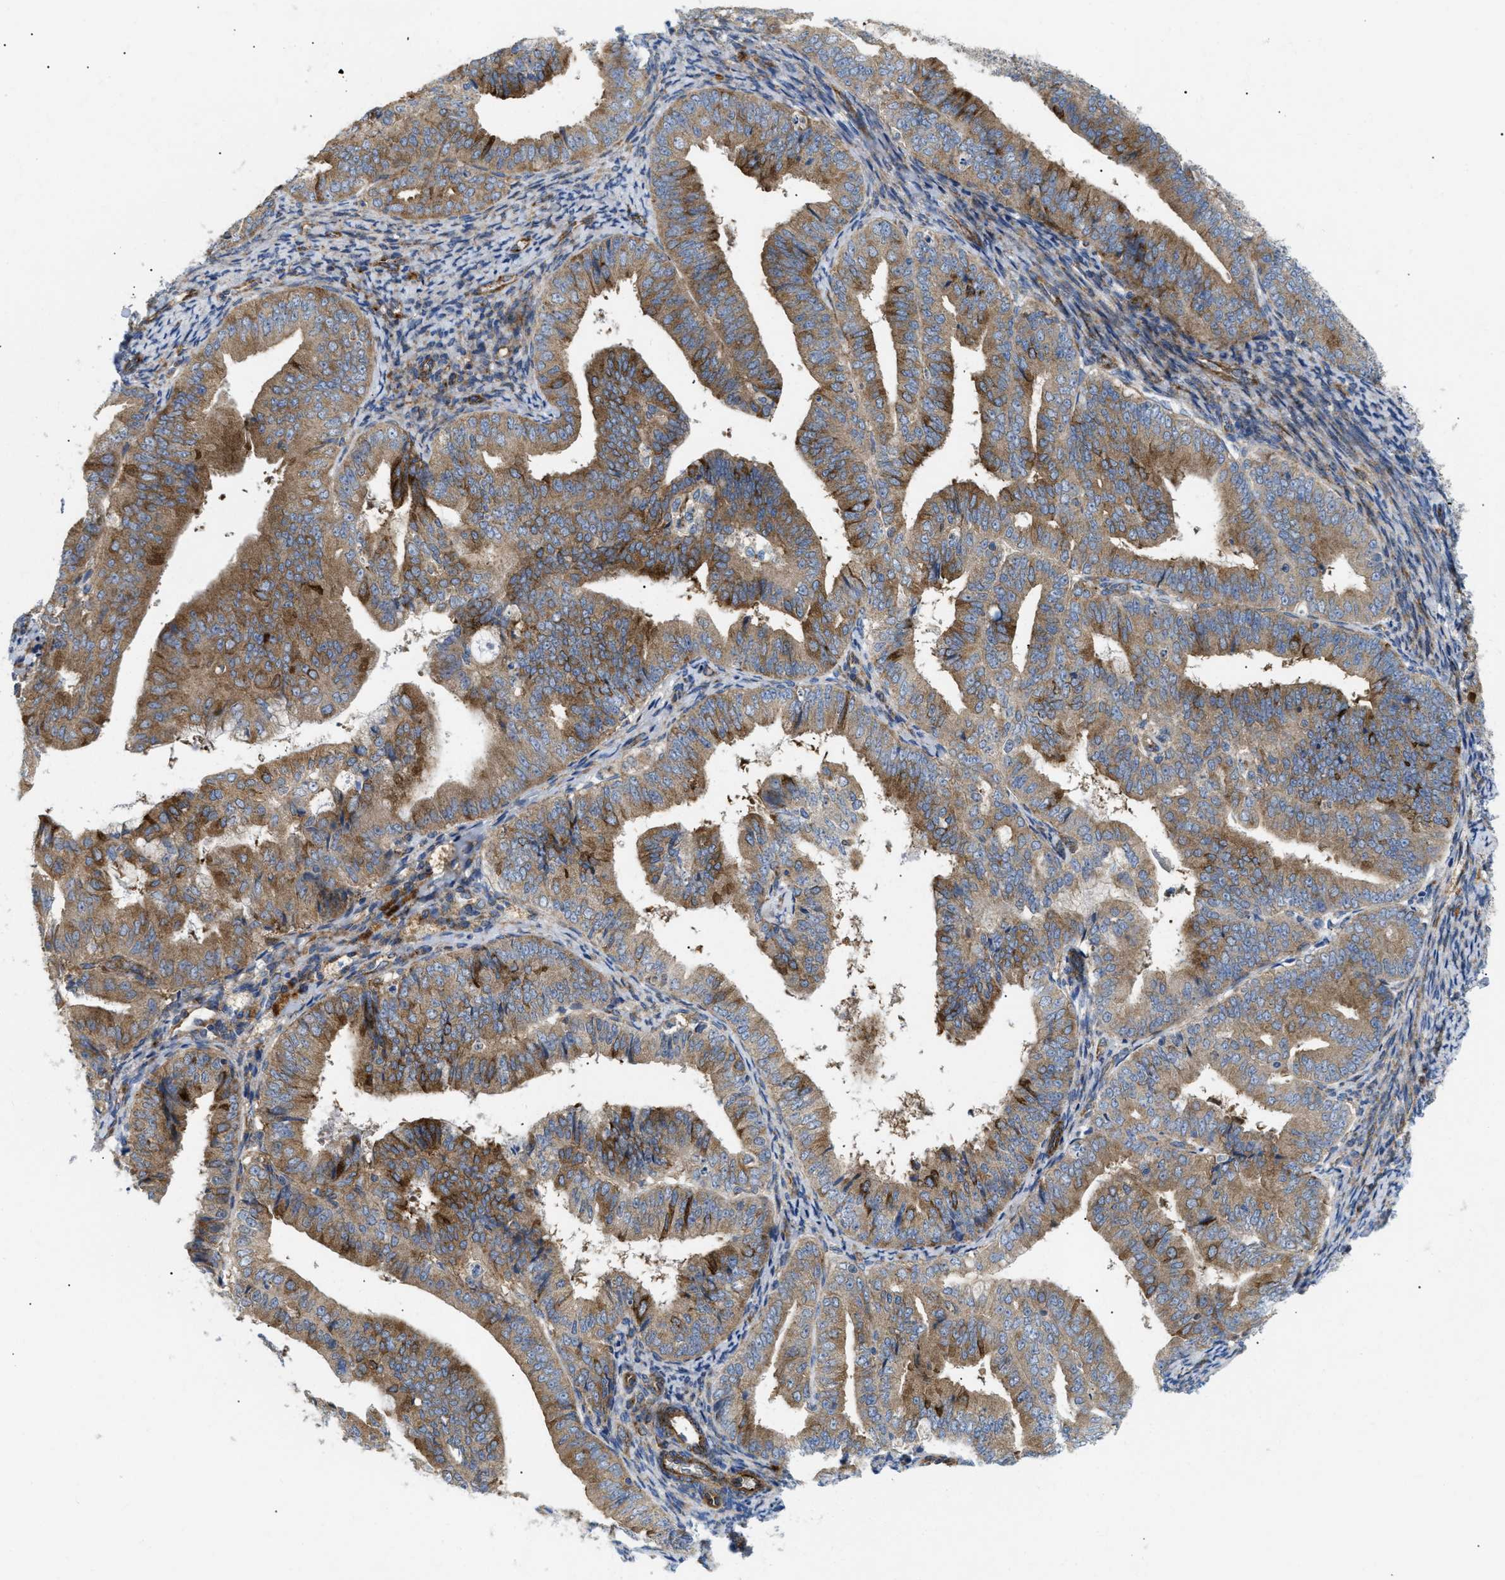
{"staining": {"intensity": "strong", "quantity": ">75%", "location": "cytoplasmic/membranous"}, "tissue": "endometrial cancer", "cell_type": "Tumor cells", "image_type": "cancer", "snomed": [{"axis": "morphology", "description": "Adenocarcinoma, NOS"}, {"axis": "topography", "description": "Endometrium"}], "caption": "Immunohistochemical staining of adenocarcinoma (endometrial) shows high levels of strong cytoplasmic/membranous protein staining in about >75% of tumor cells. Ihc stains the protein of interest in brown and the nuclei are stained blue.", "gene": "DCTN4", "patient": {"sex": "female", "age": 63}}